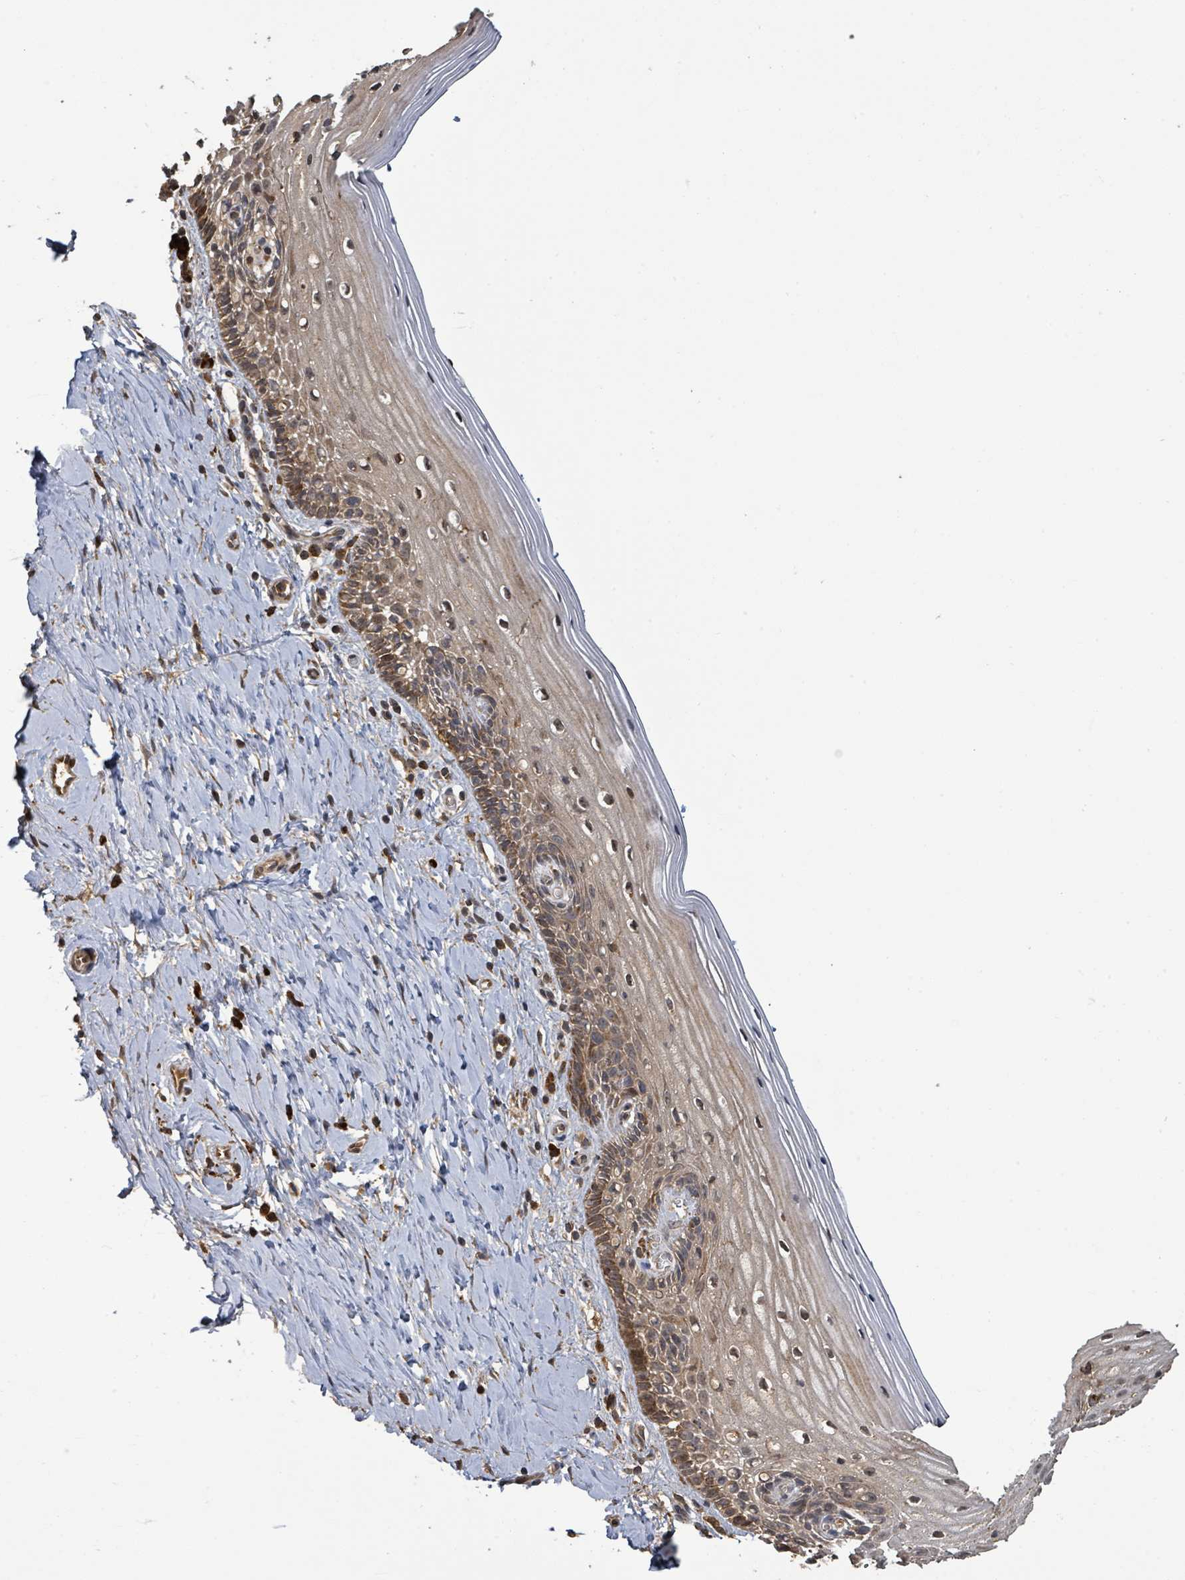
{"staining": {"intensity": "strong", "quantity": ">75%", "location": "cytoplasmic/membranous"}, "tissue": "cervix", "cell_type": "Glandular cells", "image_type": "normal", "snomed": [{"axis": "morphology", "description": "Normal tissue, NOS"}, {"axis": "topography", "description": "Cervix"}], "caption": "Approximately >75% of glandular cells in benign human cervix demonstrate strong cytoplasmic/membranous protein staining as visualized by brown immunohistochemical staining.", "gene": "STARD4", "patient": {"sex": "female", "age": 44}}